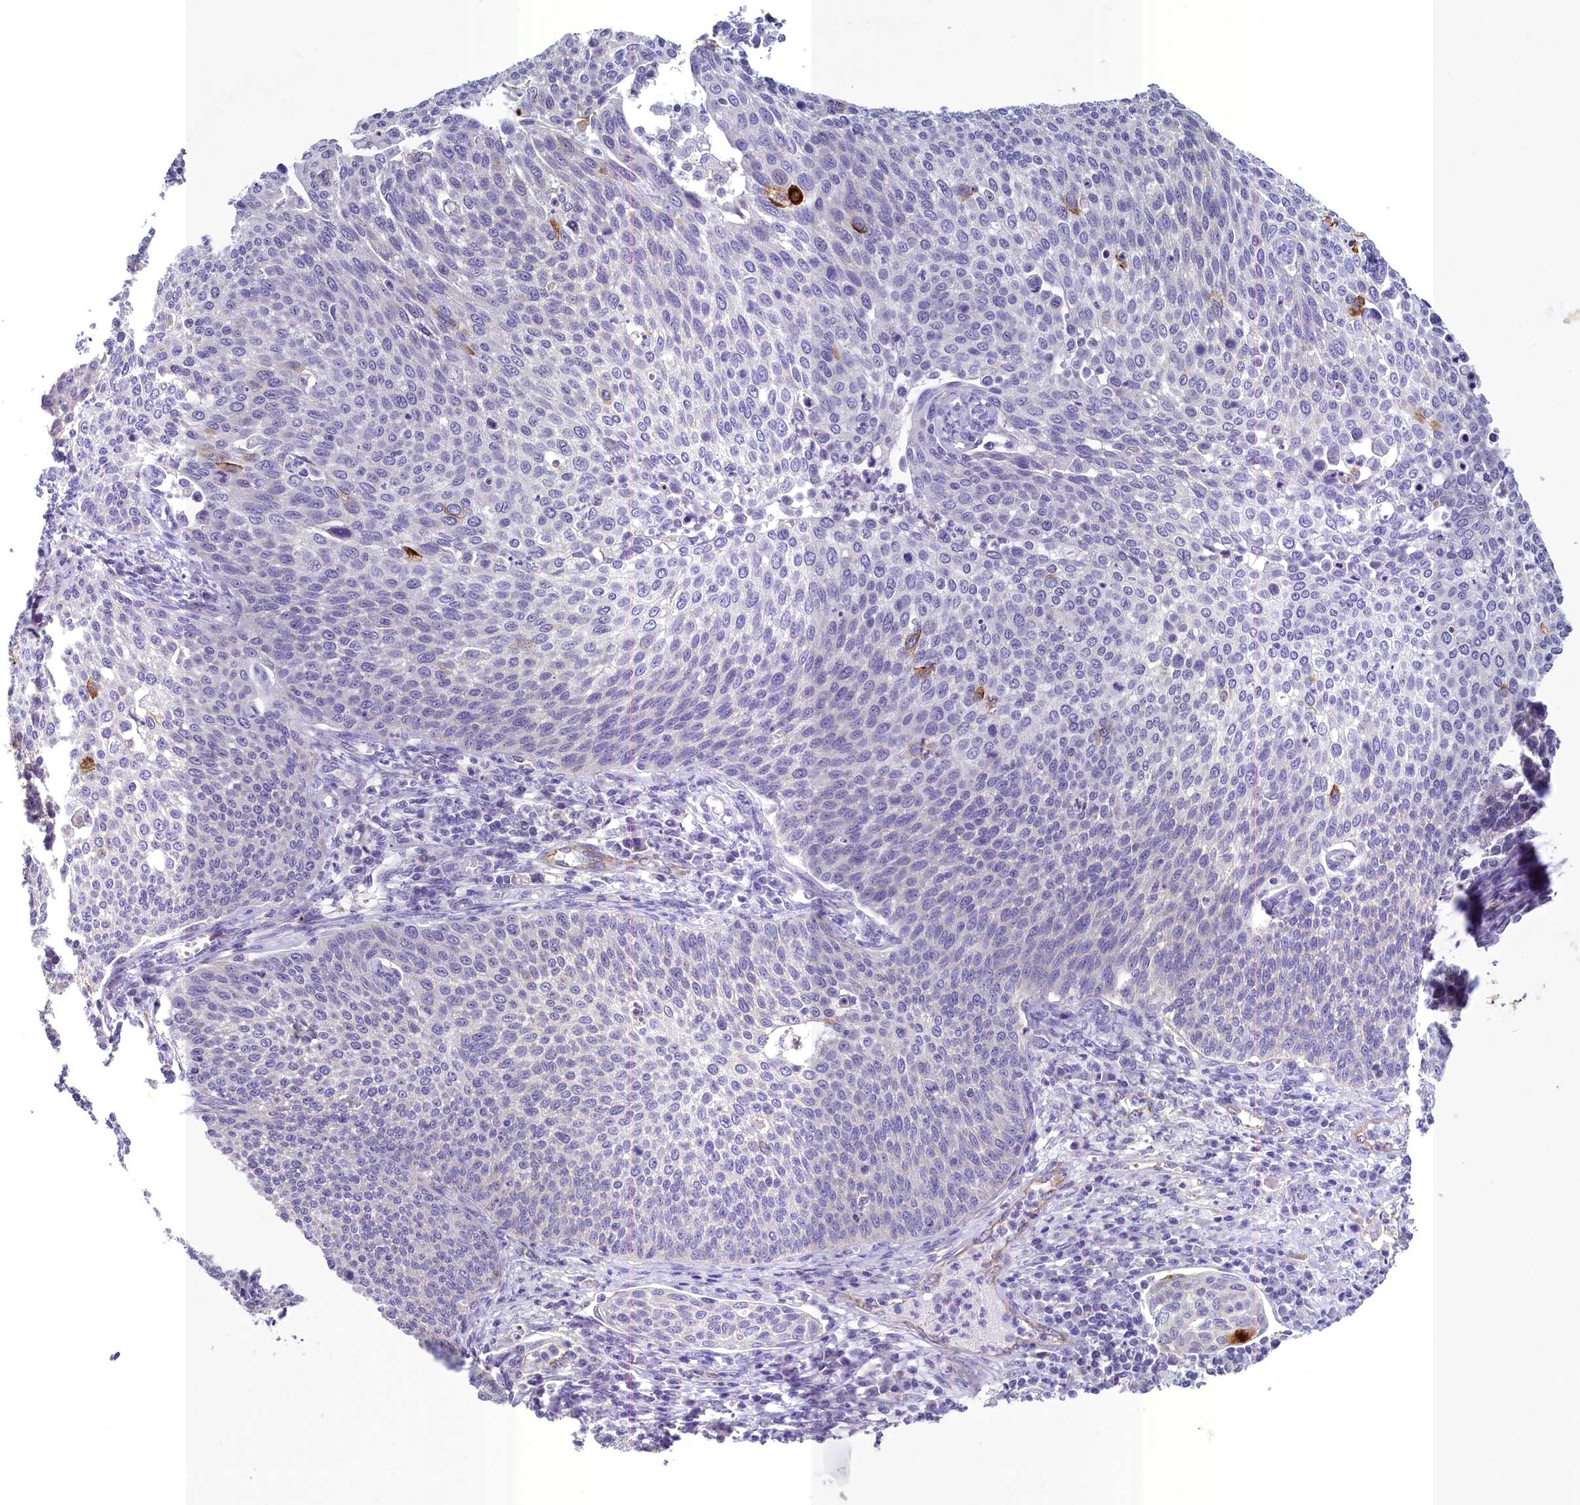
{"staining": {"intensity": "strong", "quantity": "<25%", "location": "cytoplasmic/membranous"}, "tissue": "cervical cancer", "cell_type": "Tumor cells", "image_type": "cancer", "snomed": [{"axis": "morphology", "description": "Squamous cell carcinoma, NOS"}, {"axis": "topography", "description": "Cervix"}], "caption": "Cervical cancer tissue reveals strong cytoplasmic/membranous positivity in about <25% of tumor cells, visualized by immunohistochemistry.", "gene": "INSC", "patient": {"sex": "female", "age": 34}}